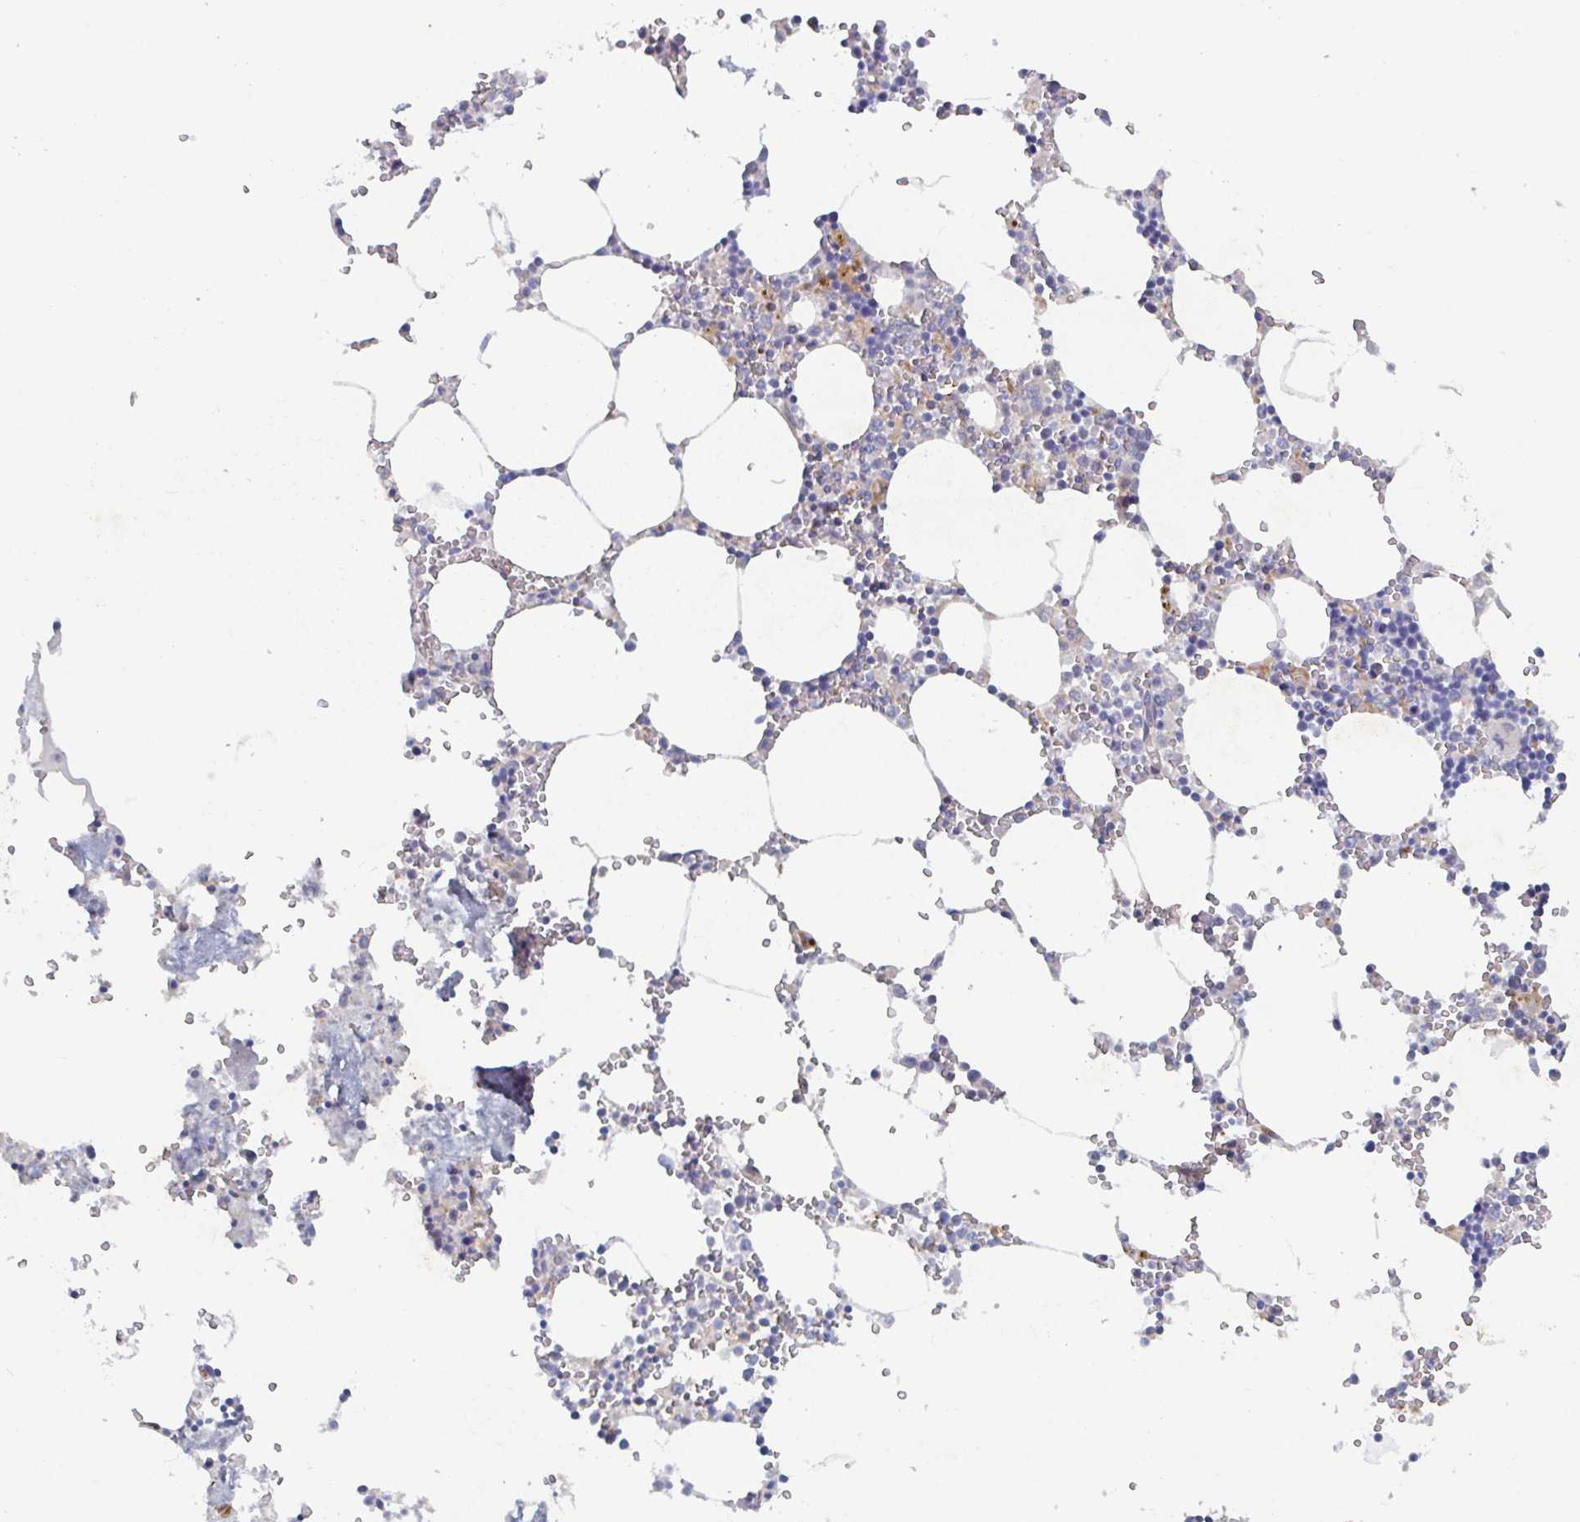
{"staining": {"intensity": "negative", "quantity": "none", "location": "none"}, "tissue": "bone marrow", "cell_type": "Hematopoietic cells", "image_type": "normal", "snomed": [{"axis": "morphology", "description": "Normal tissue, NOS"}, {"axis": "topography", "description": "Bone marrow"}], "caption": "Image shows no significant protein staining in hematopoietic cells of normal bone marrow.", "gene": "MANBA", "patient": {"sex": "male", "age": 54}}